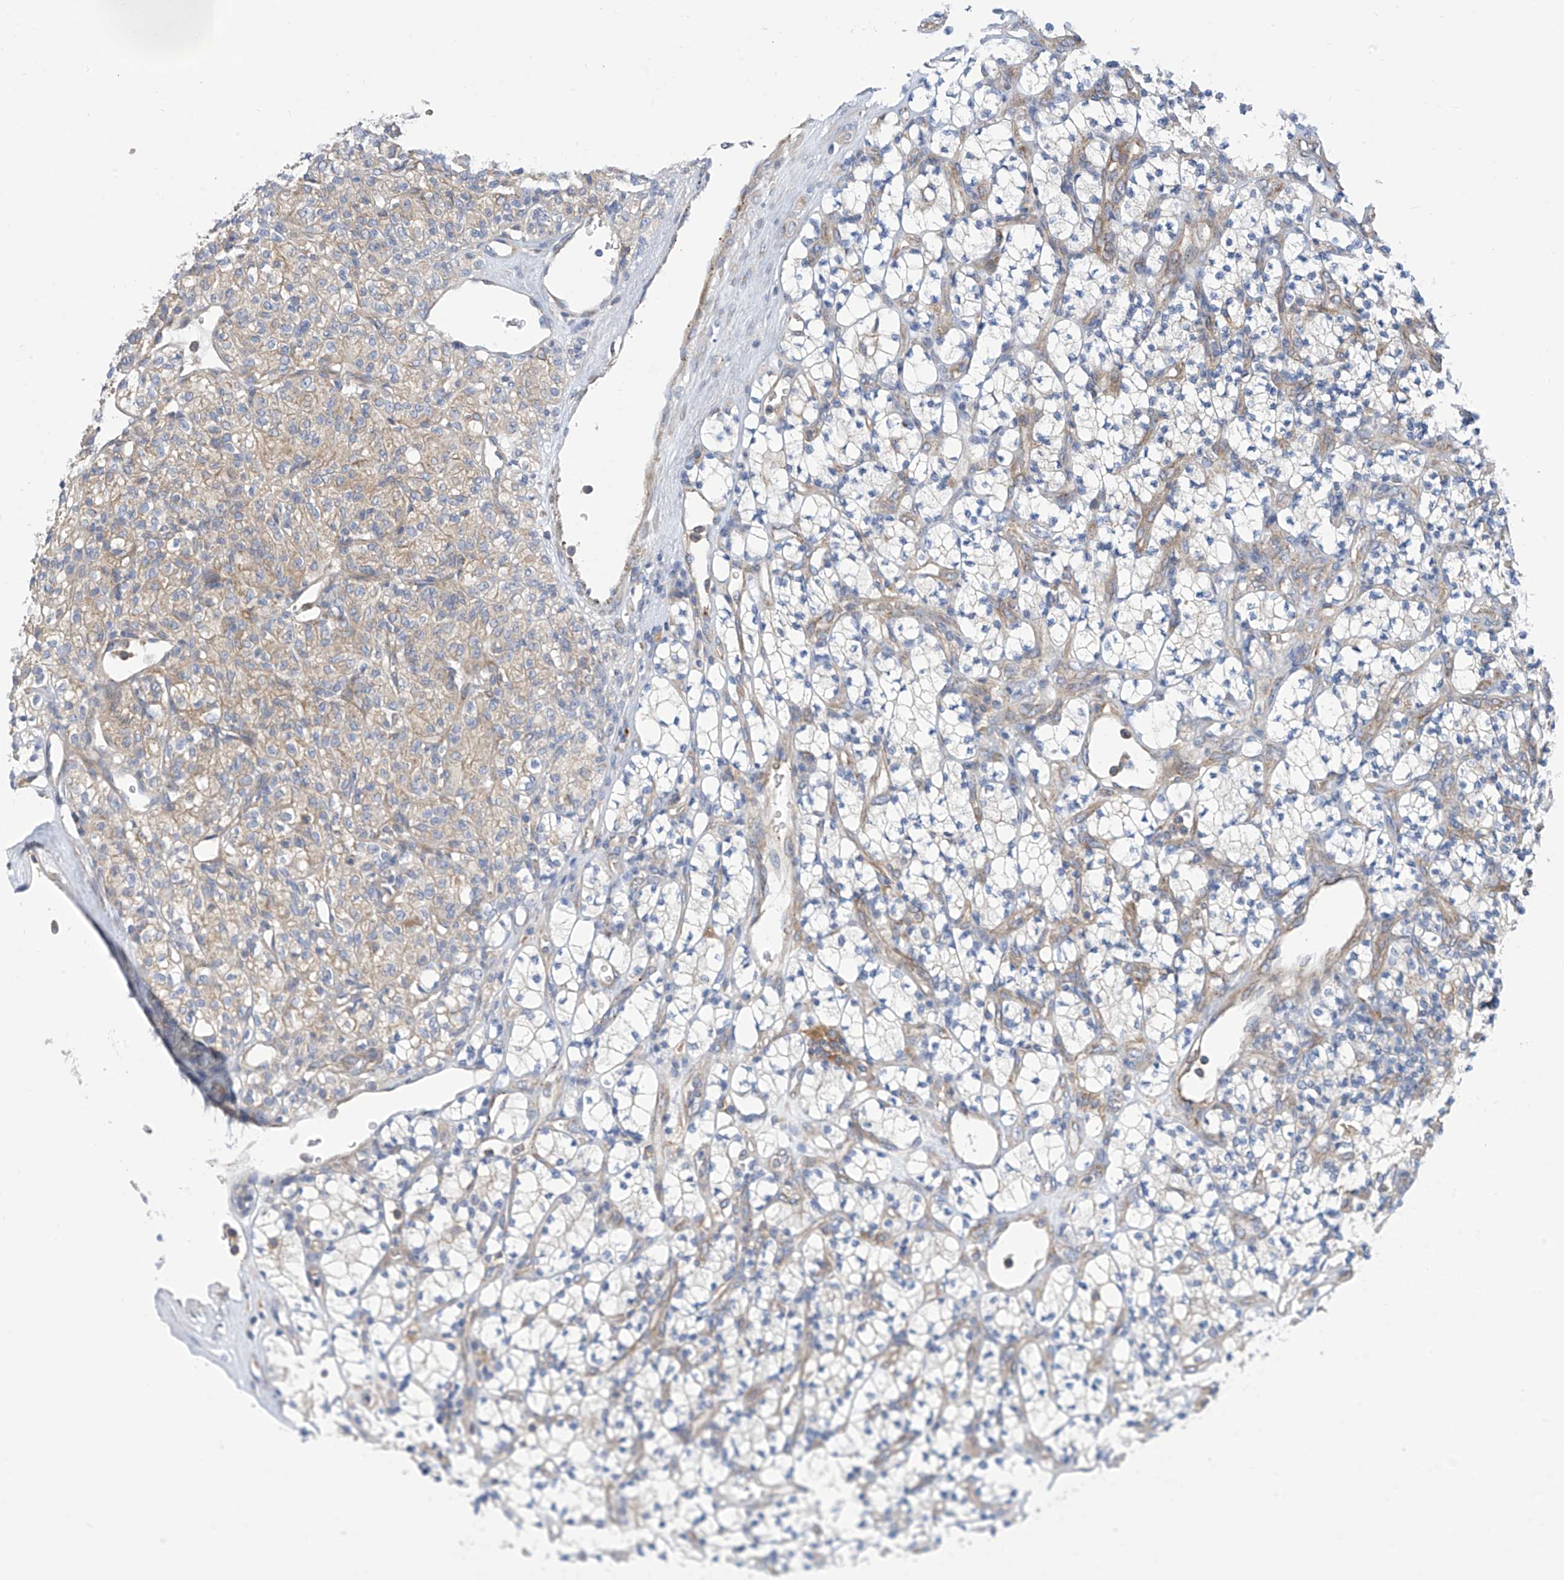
{"staining": {"intensity": "weak", "quantity": "<25%", "location": "cytoplasmic/membranous"}, "tissue": "renal cancer", "cell_type": "Tumor cells", "image_type": "cancer", "snomed": [{"axis": "morphology", "description": "Adenocarcinoma, NOS"}, {"axis": "topography", "description": "Kidney"}], "caption": "The photomicrograph demonstrates no staining of tumor cells in renal cancer. (Brightfield microscopy of DAB (3,3'-diaminobenzidine) IHC at high magnification).", "gene": "P2RX7", "patient": {"sex": "male", "age": 77}}